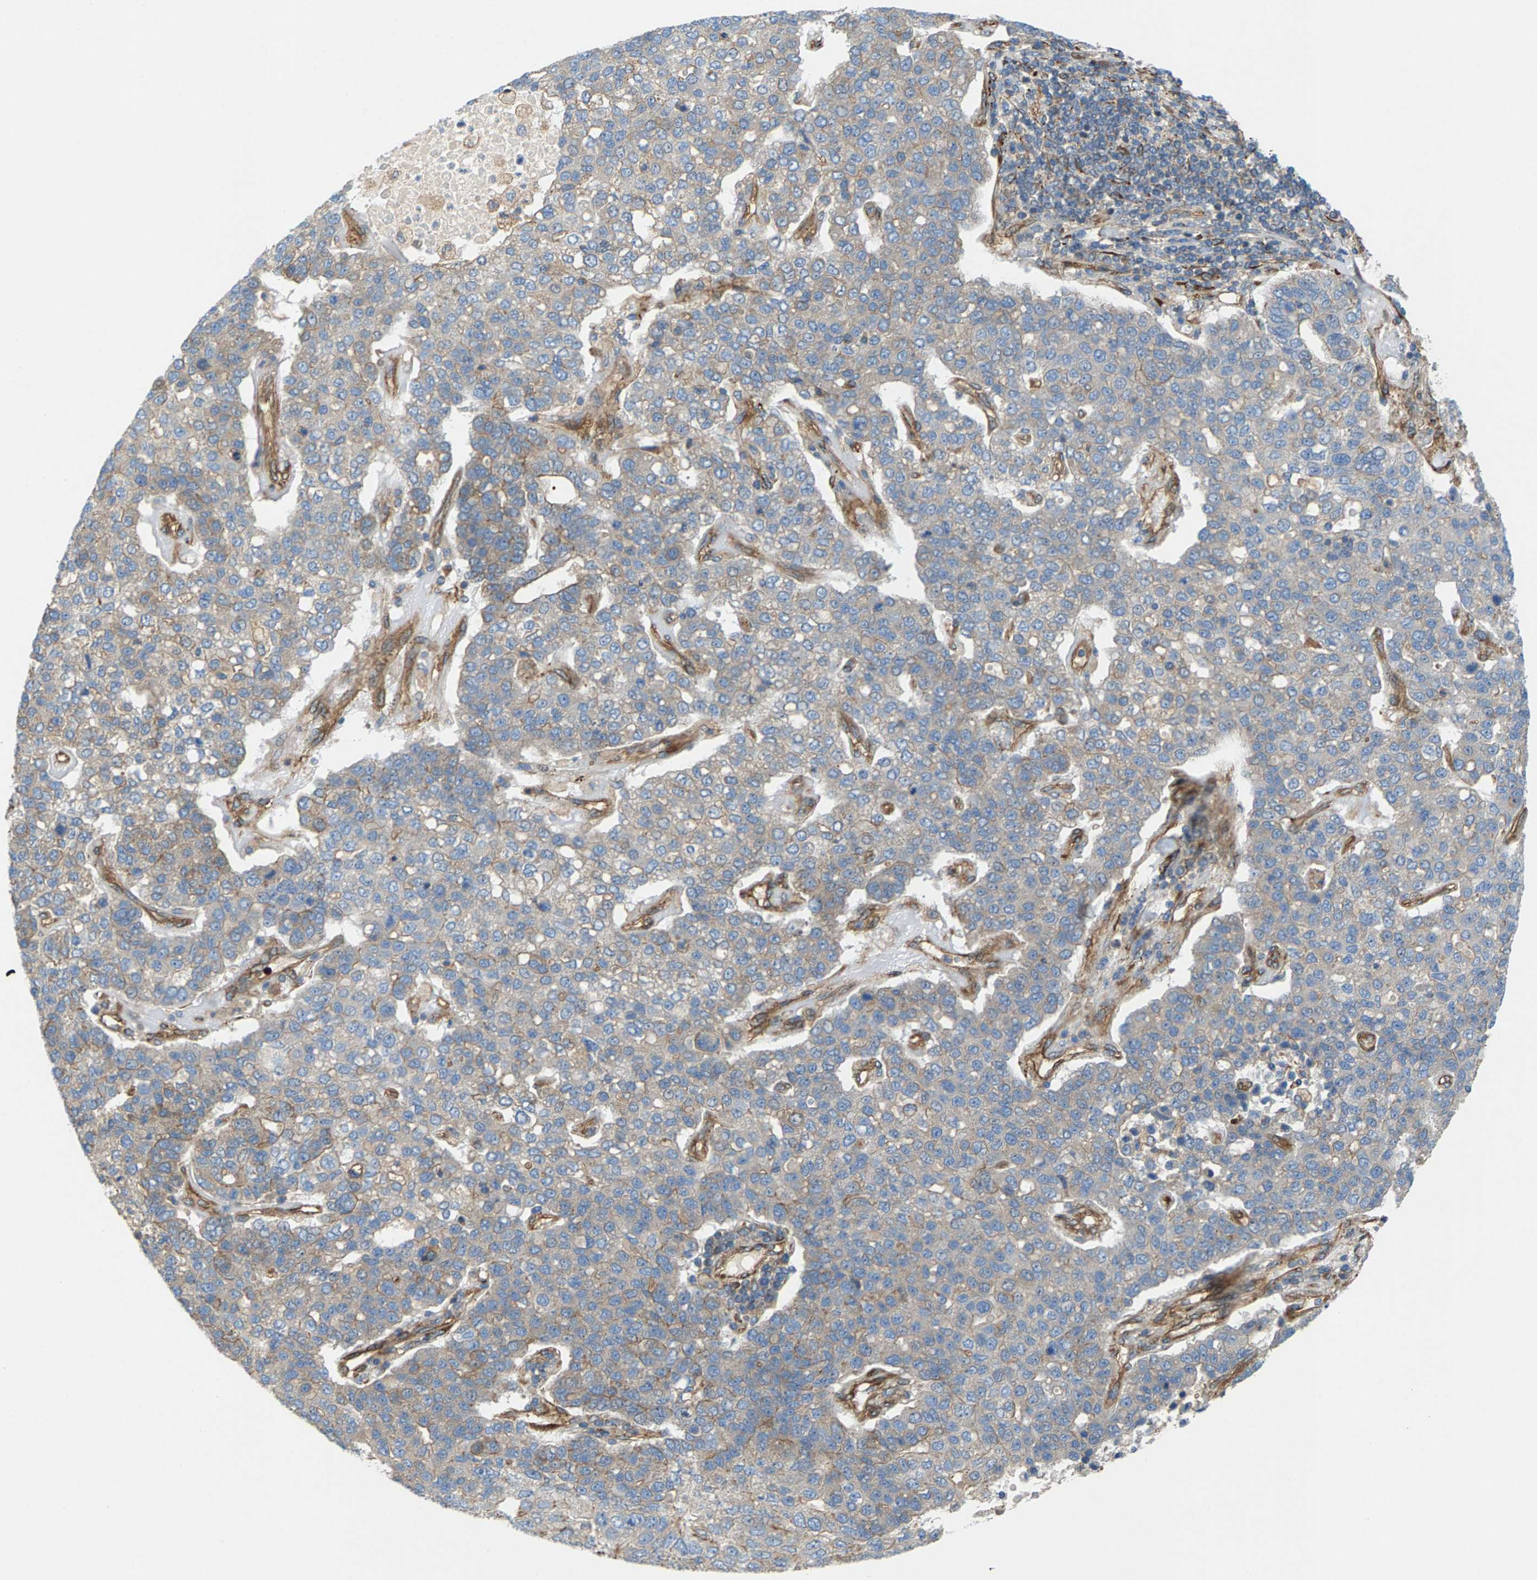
{"staining": {"intensity": "weak", "quantity": "<25%", "location": "cytoplasmic/membranous"}, "tissue": "pancreatic cancer", "cell_type": "Tumor cells", "image_type": "cancer", "snomed": [{"axis": "morphology", "description": "Adenocarcinoma, NOS"}, {"axis": "topography", "description": "Pancreas"}], "caption": "Immunohistochemistry (IHC) micrograph of neoplastic tissue: pancreatic cancer stained with DAB (3,3'-diaminobenzidine) reveals no significant protein positivity in tumor cells. Nuclei are stained in blue.", "gene": "PDCL", "patient": {"sex": "female", "age": 61}}